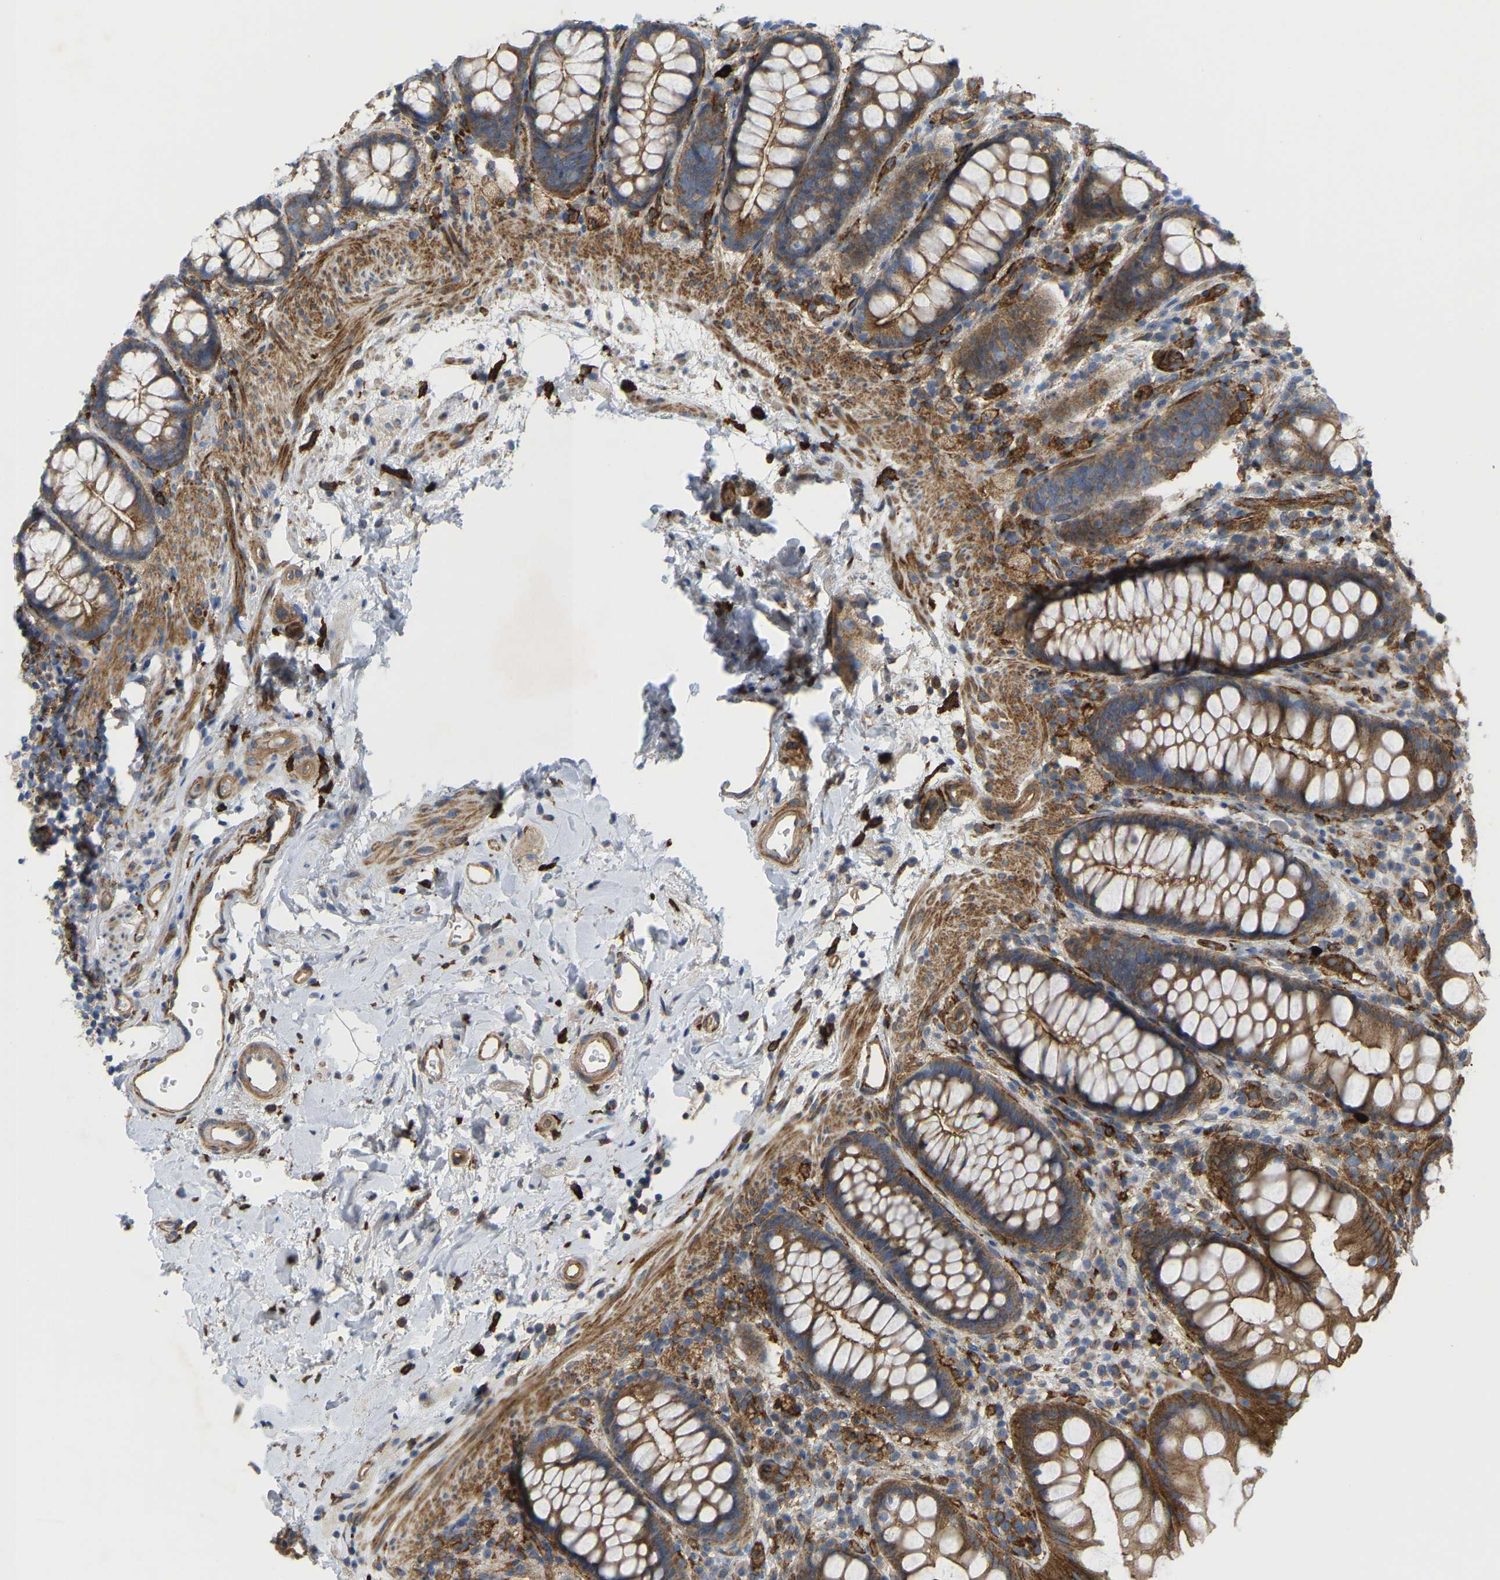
{"staining": {"intensity": "moderate", "quantity": ">75%", "location": "cytoplasmic/membranous"}, "tissue": "rectum", "cell_type": "Glandular cells", "image_type": "normal", "snomed": [{"axis": "morphology", "description": "Normal tissue, NOS"}, {"axis": "topography", "description": "Rectum"}], "caption": "Immunohistochemistry photomicrograph of normal human rectum stained for a protein (brown), which reveals medium levels of moderate cytoplasmic/membranous positivity in about >75% of glandular cells.", "gene": "PICALM", "patient": {"sex": "female", "age": 65}}